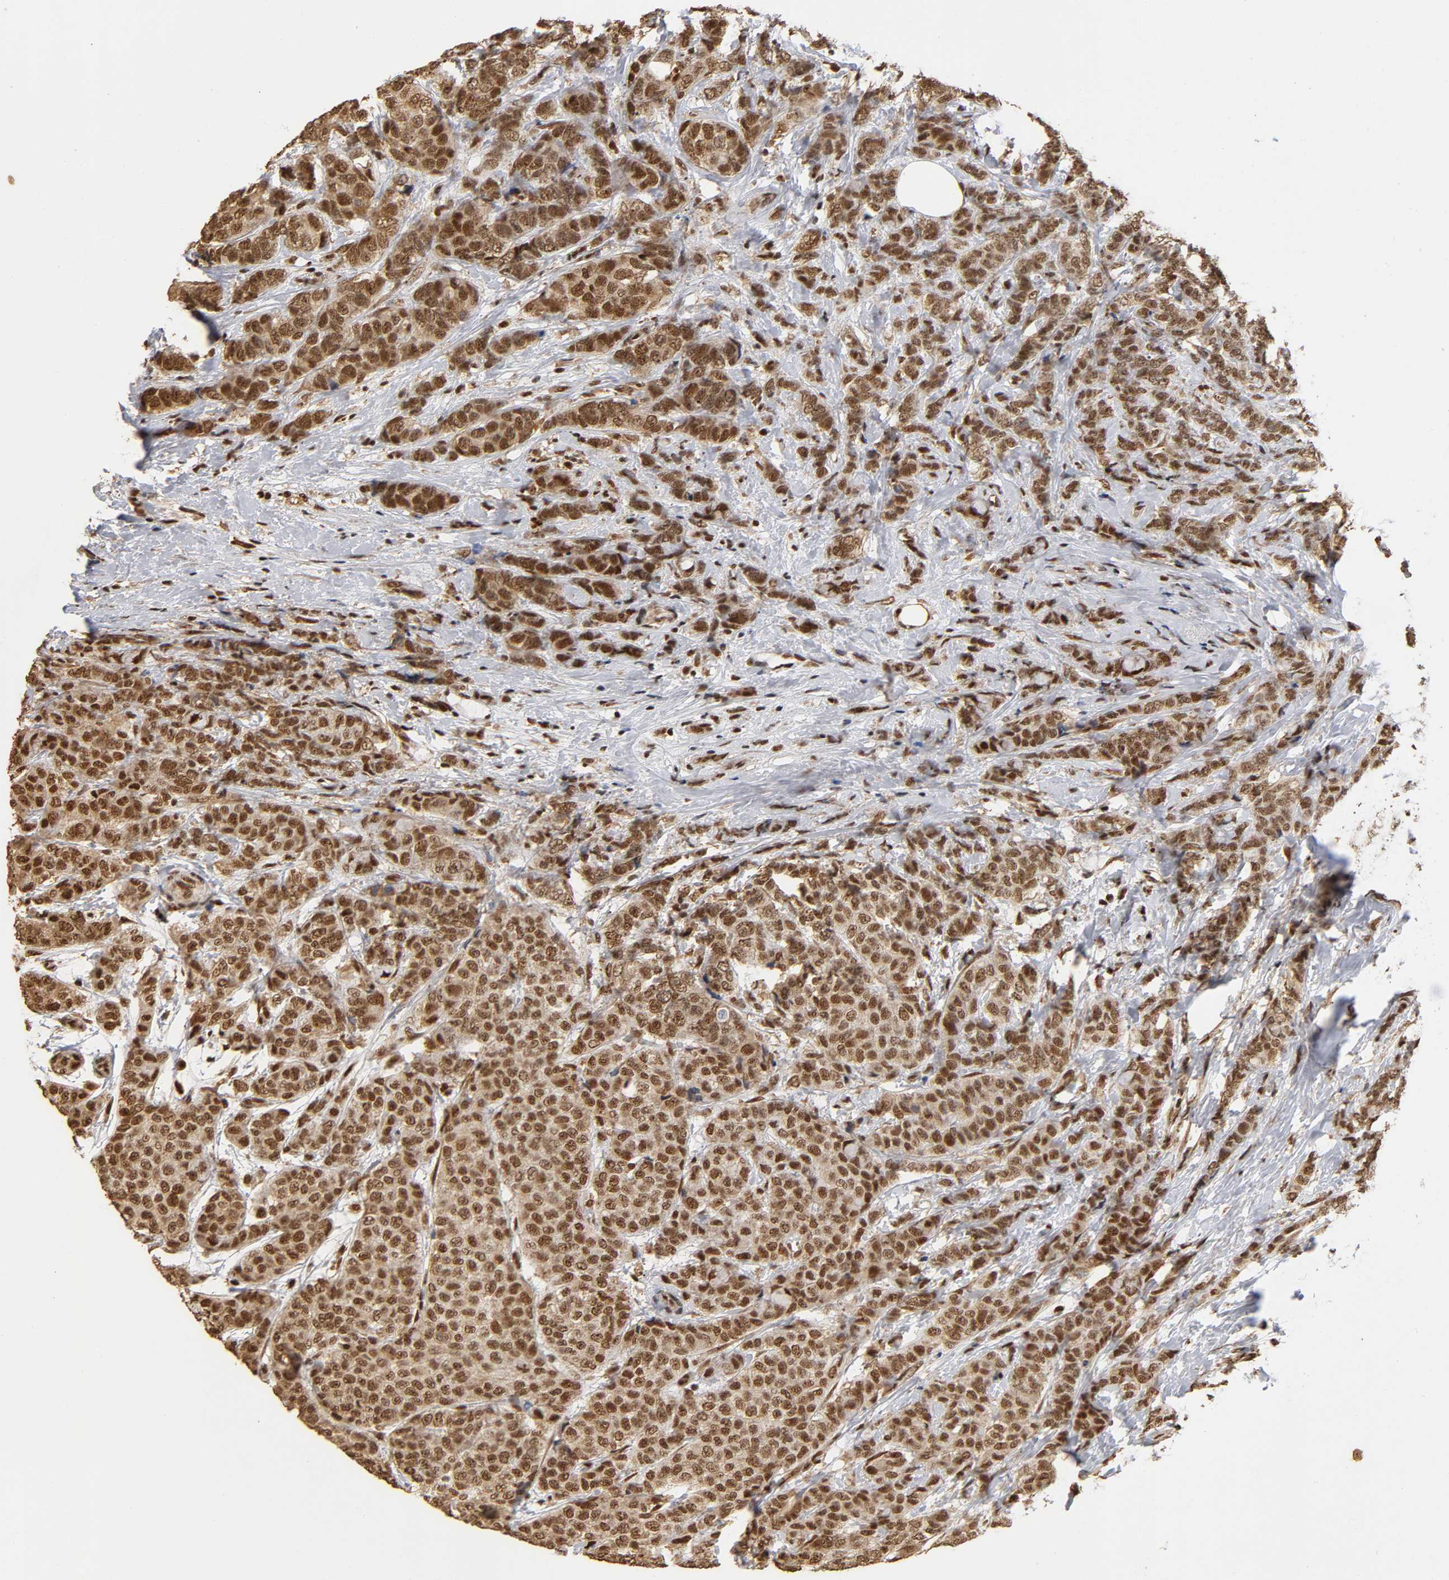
{"staining": {"intensity": "strong", "quantity": ">75%", "location": "cytoplasmic/membranous,nuclear"}, "tissue": "breast cancer", "cell_type": "Tumor cells", "image_type": "cancer", "snomed": [{"axis": "morphology", "description": "Lobular carcinoma"}, {"axis": "topography", "description": "Breast"}], "caption": "IHC image of breast cancer (lobular carcinoma) stained for a protein (brown), which exhibits high levels of strong cytoplasmic/membranous and nuclear expression in approximately >75% of tumor cells.", "gene": "RNF122", "patient": {"sex": "female", "age": 60}}